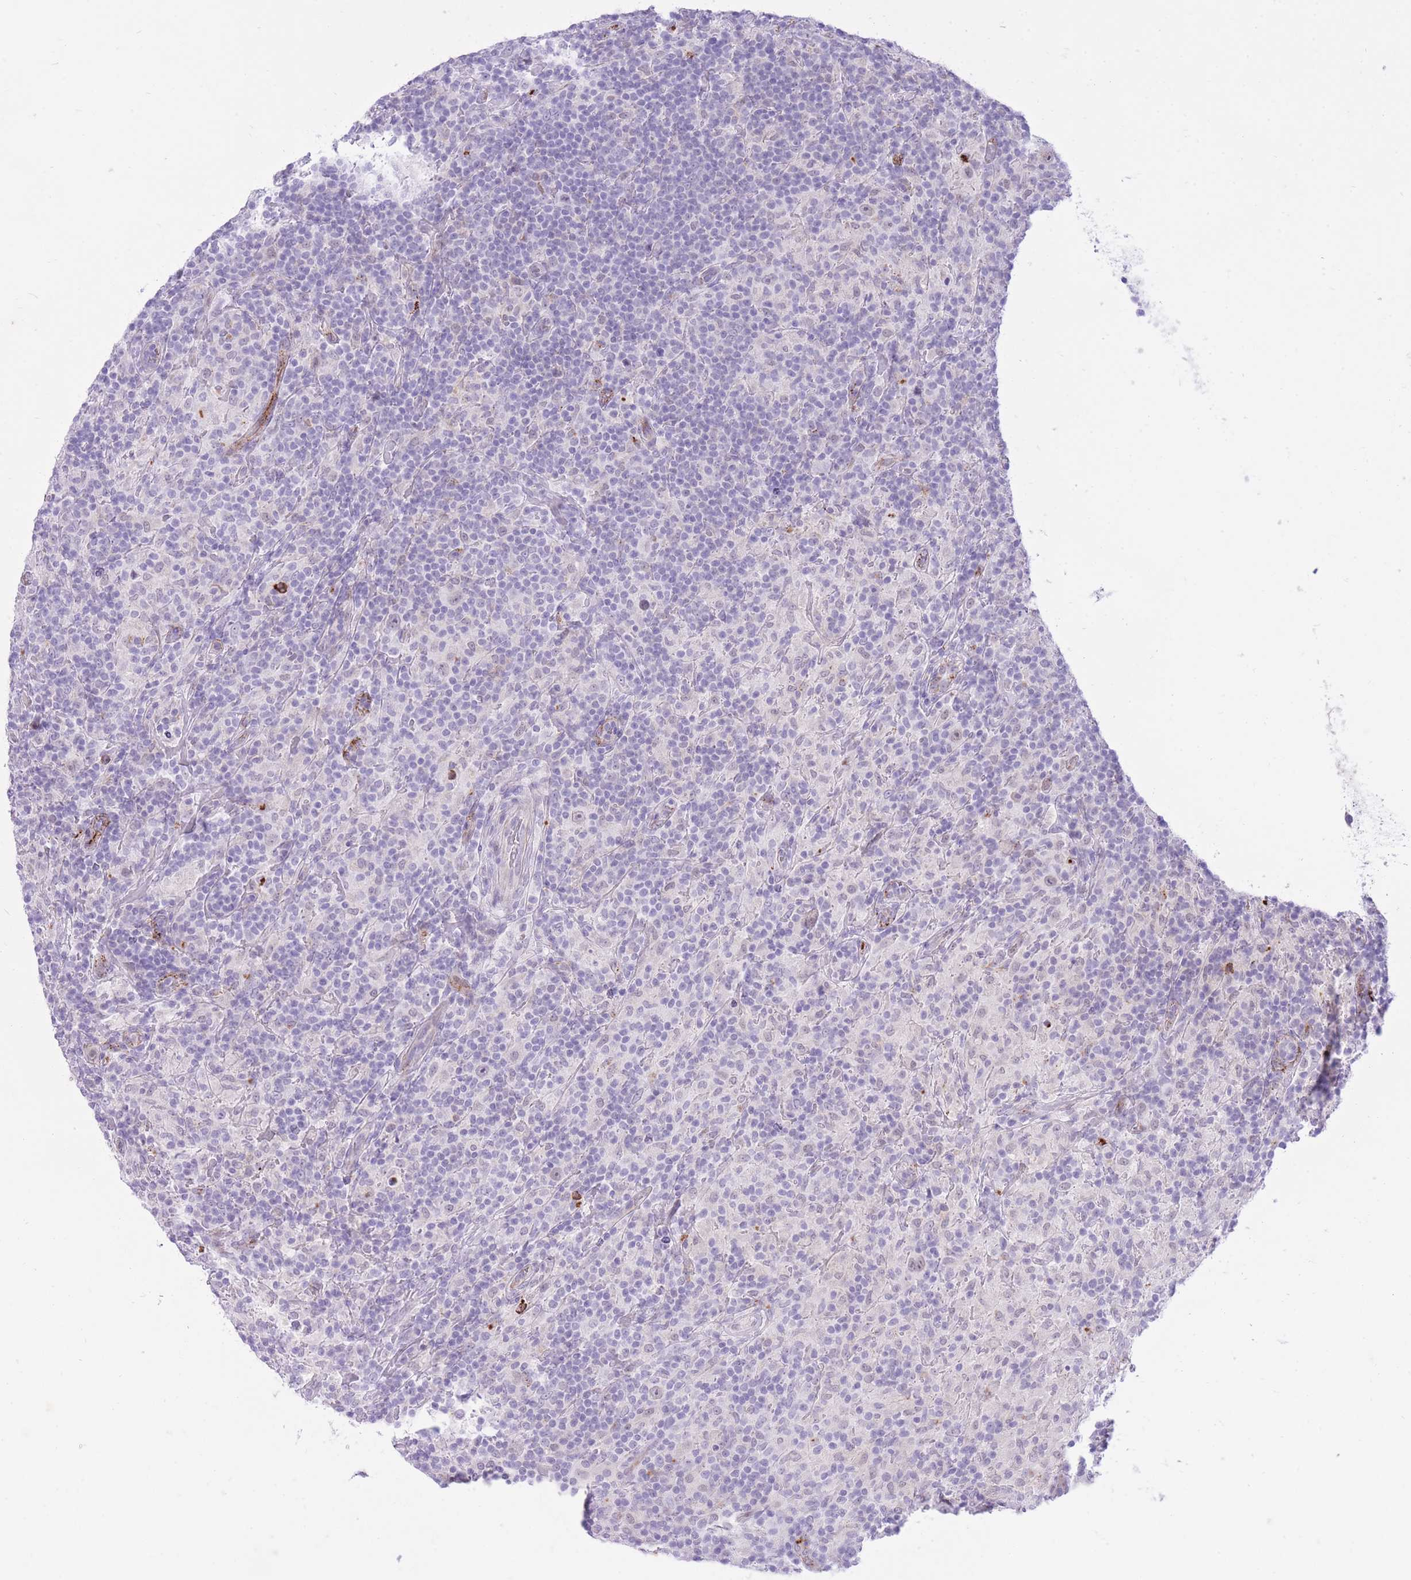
{"staining": {"intensity": "negative", "quantity": "none", "location": "none"}, "tissue": "lymphoma", "cell_type": "Tumor cells", "image_type": "cancer", "snomed": [{"axis": "morphology", "description": "Hodgkin's disease, NOS"}, {"axis": "topography", "description": "Lymph node"}], "caption": "Tumor cells are negative for brown protein staining in lymphoma. (DAB IHC, high magnification).", "gene": "MEIS3", "patient": {"sex": "male", "age": 70}}